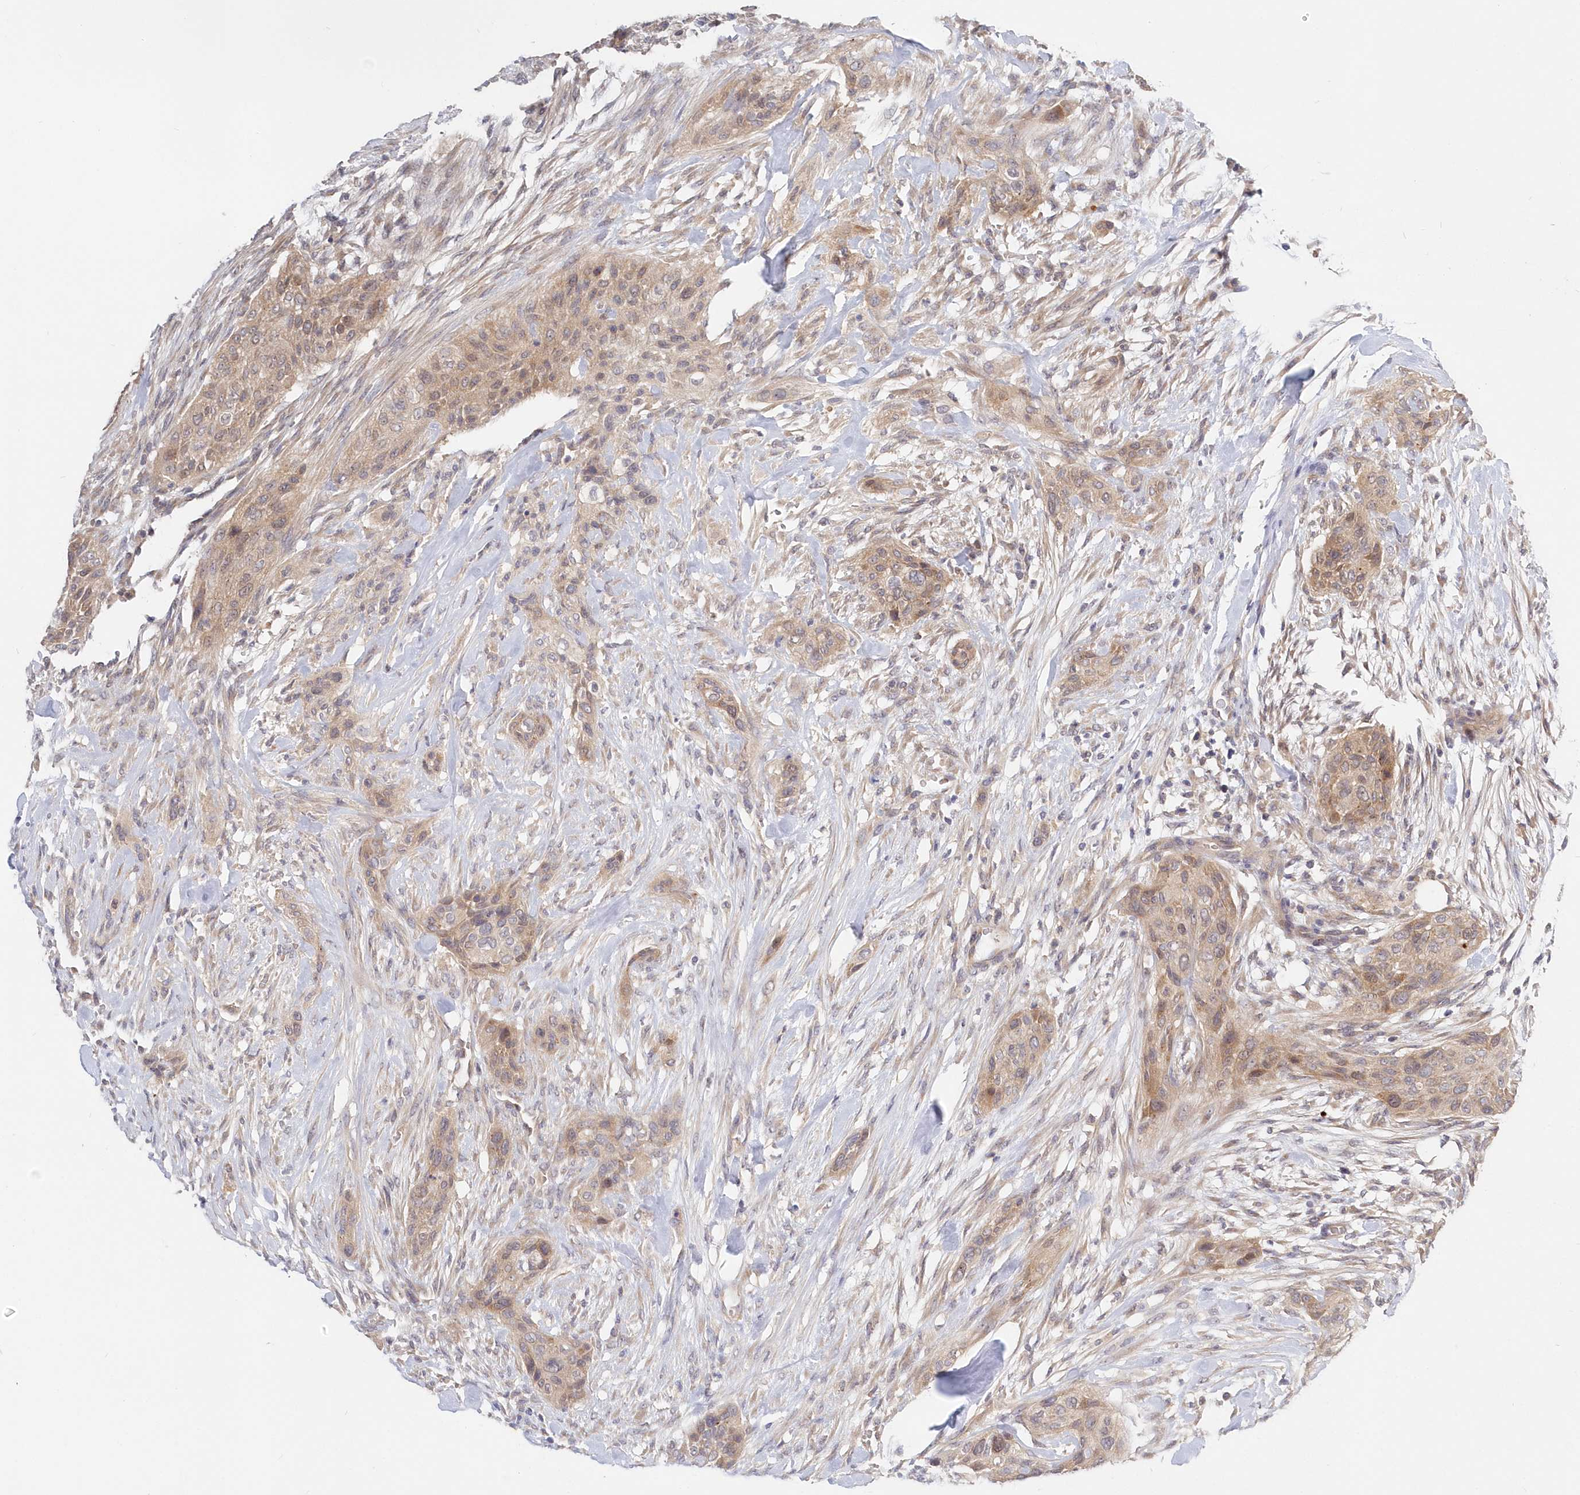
{"staining": {"intensity": "weak", "quantity": "25%-75%", "location": "cytoplasmic/membranous"}, "tissue": "urothelial cancer", "cell_type": "Tumor cells", "image_type": "cancer", "snomed": [{"axis": "morphology", "description": "Urothelial carcinoma, High grade"}, {"axis": "topography", "description": "Urinary bladder"}], "caption": "Protein expression analysis of urothelial carcinoma (high-grade) reveals weak cytoplasmic/membranous positivity in approximately 25%-75% of tumor cells.", "gene": "KATNA1", "patient": {"sex": "male", "age": 35}}